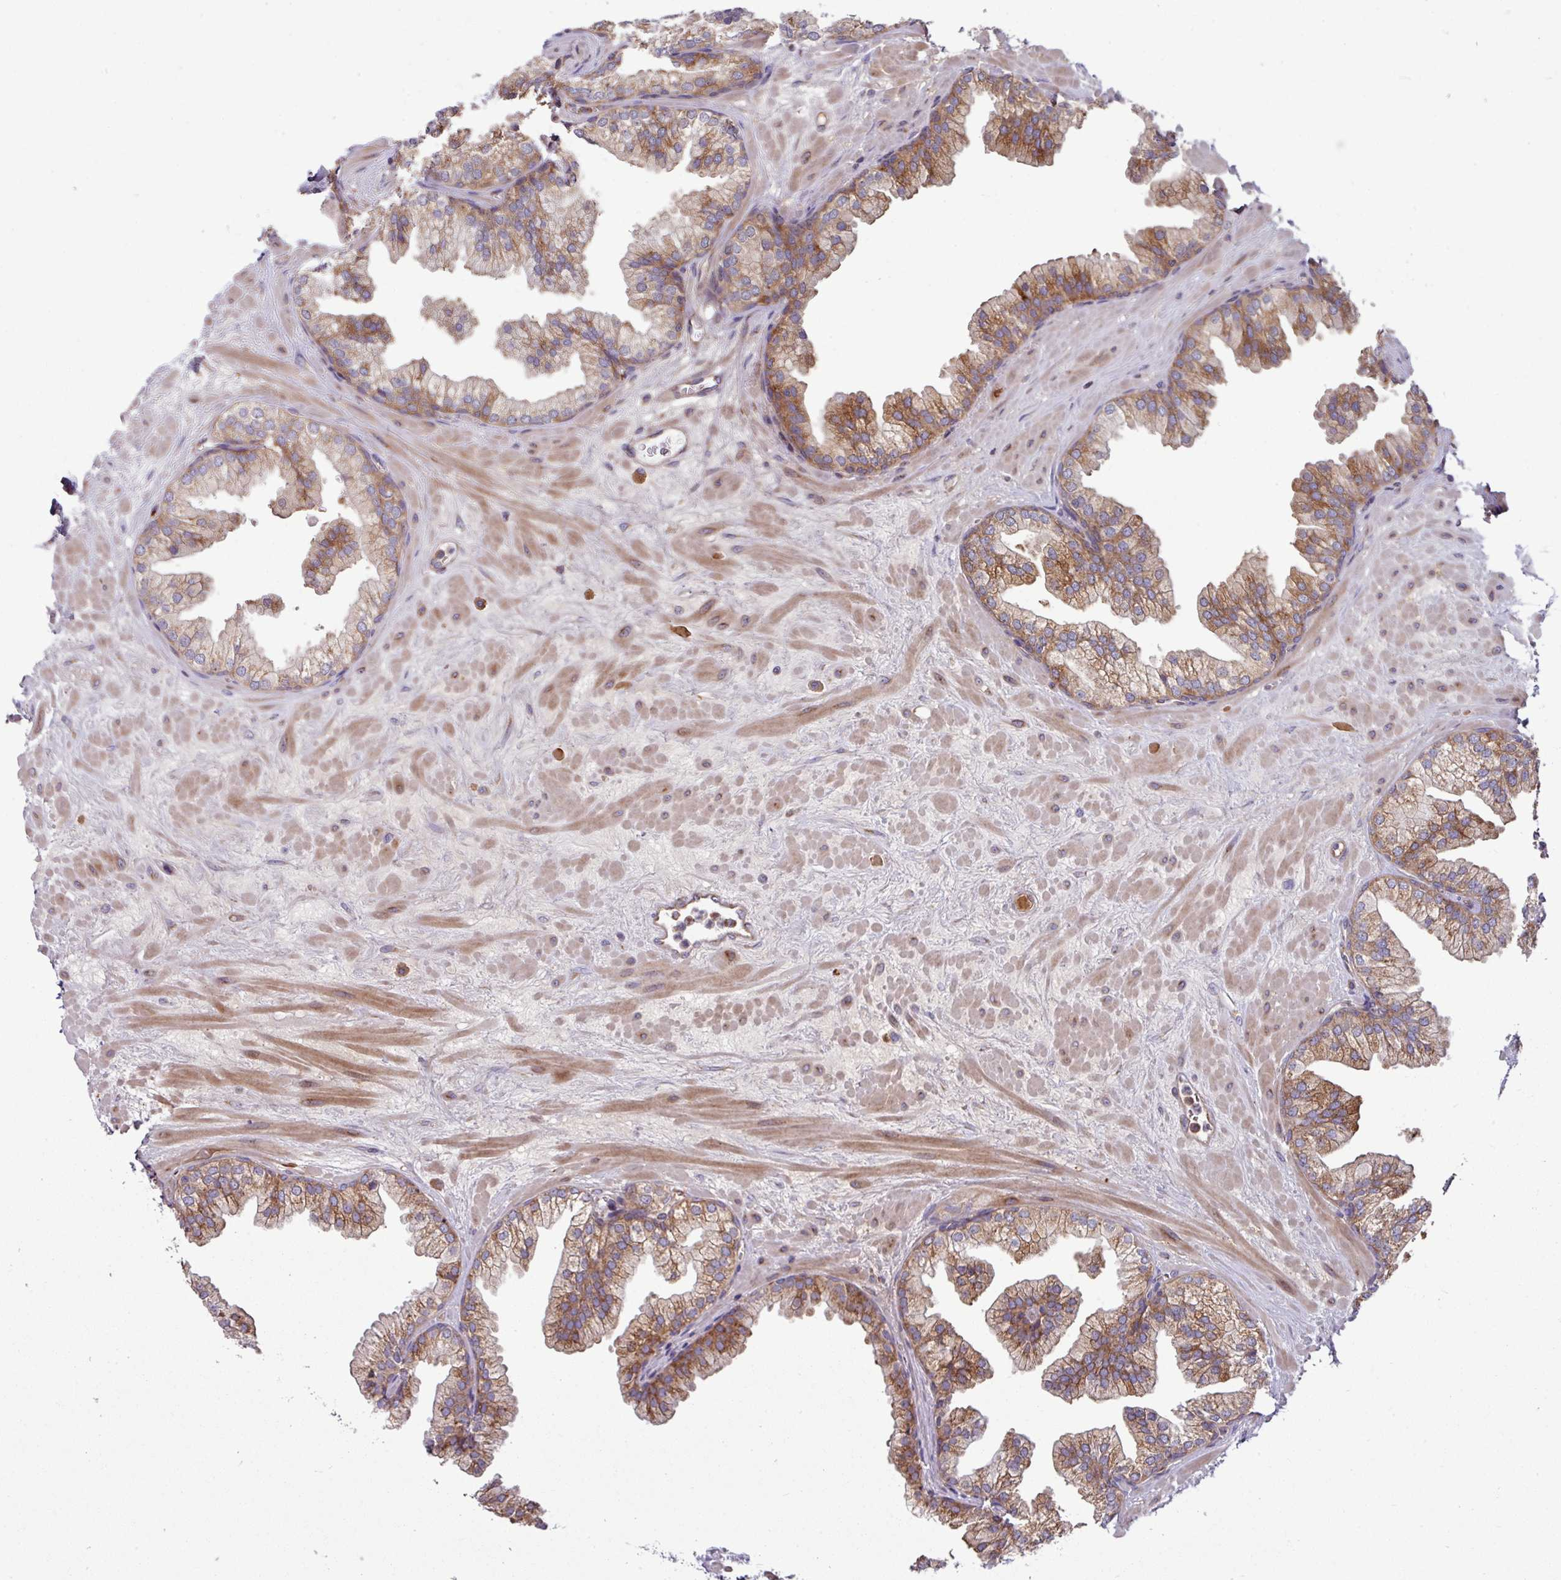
{"staining": {"intensity": "moderate", "quantity": ">75%", "location": "cytoplasmic/membranous"}, "tissue": "prostate", "cell_type": "Glandular cells", "image_type": "normal", "snomed": [{"axis": "morphology", "description": "Normal tissue, NOS"}, {"axis": "topography", "description": "Prostate"}, {"axis": "topography", "description": "Peripheral nerve tissue"}], "caption": "DAB immunohistochemical staining of normal prostate reveals moderate cytoplasmic/membranous protein expression in about >75% of glandular cells.", "gene": "LSM12", "patient": {"sex": "male", "age": 61}}